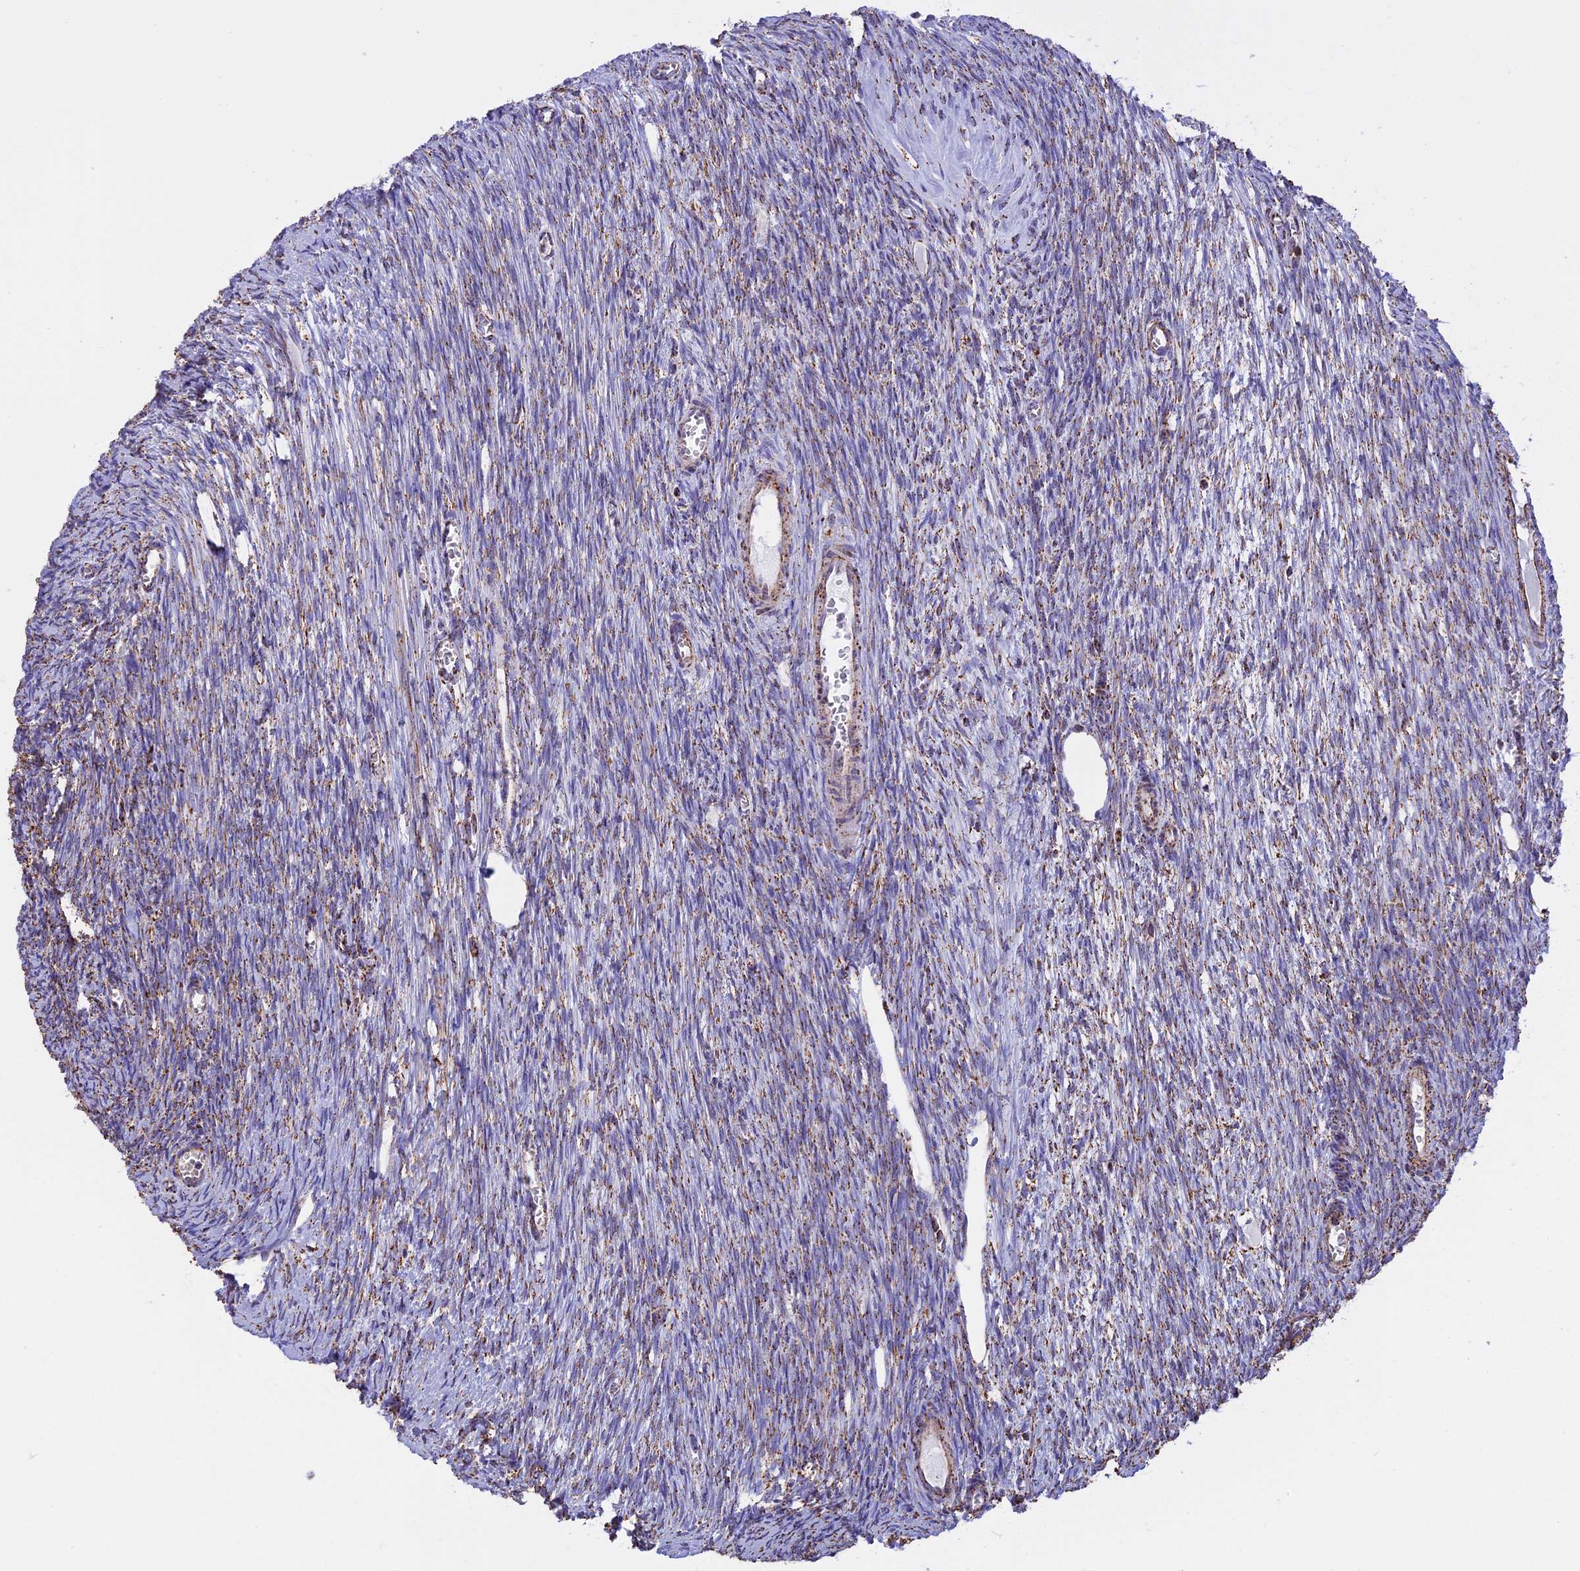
{"staining": {"intensity": "strong", "quantity": ">75%", "location": "cytoplasmic/membranous"}, "tissue": "ovary", "cell_type": "Follicle cells", "image_type": "normal", "snomed": [{"axis": "morphology", "description": "Normal tissue, NOS"}, {"axis": "topography", "description": "Ovary"}], "caption": "Human ovary stained for a protein (brown) demonstrates strong cytoplasmic/membranous positive positivity in approximately >75% of follicle cells.", "gene": "KCNG1", "patient": {"sex": "female", "age": 44}}